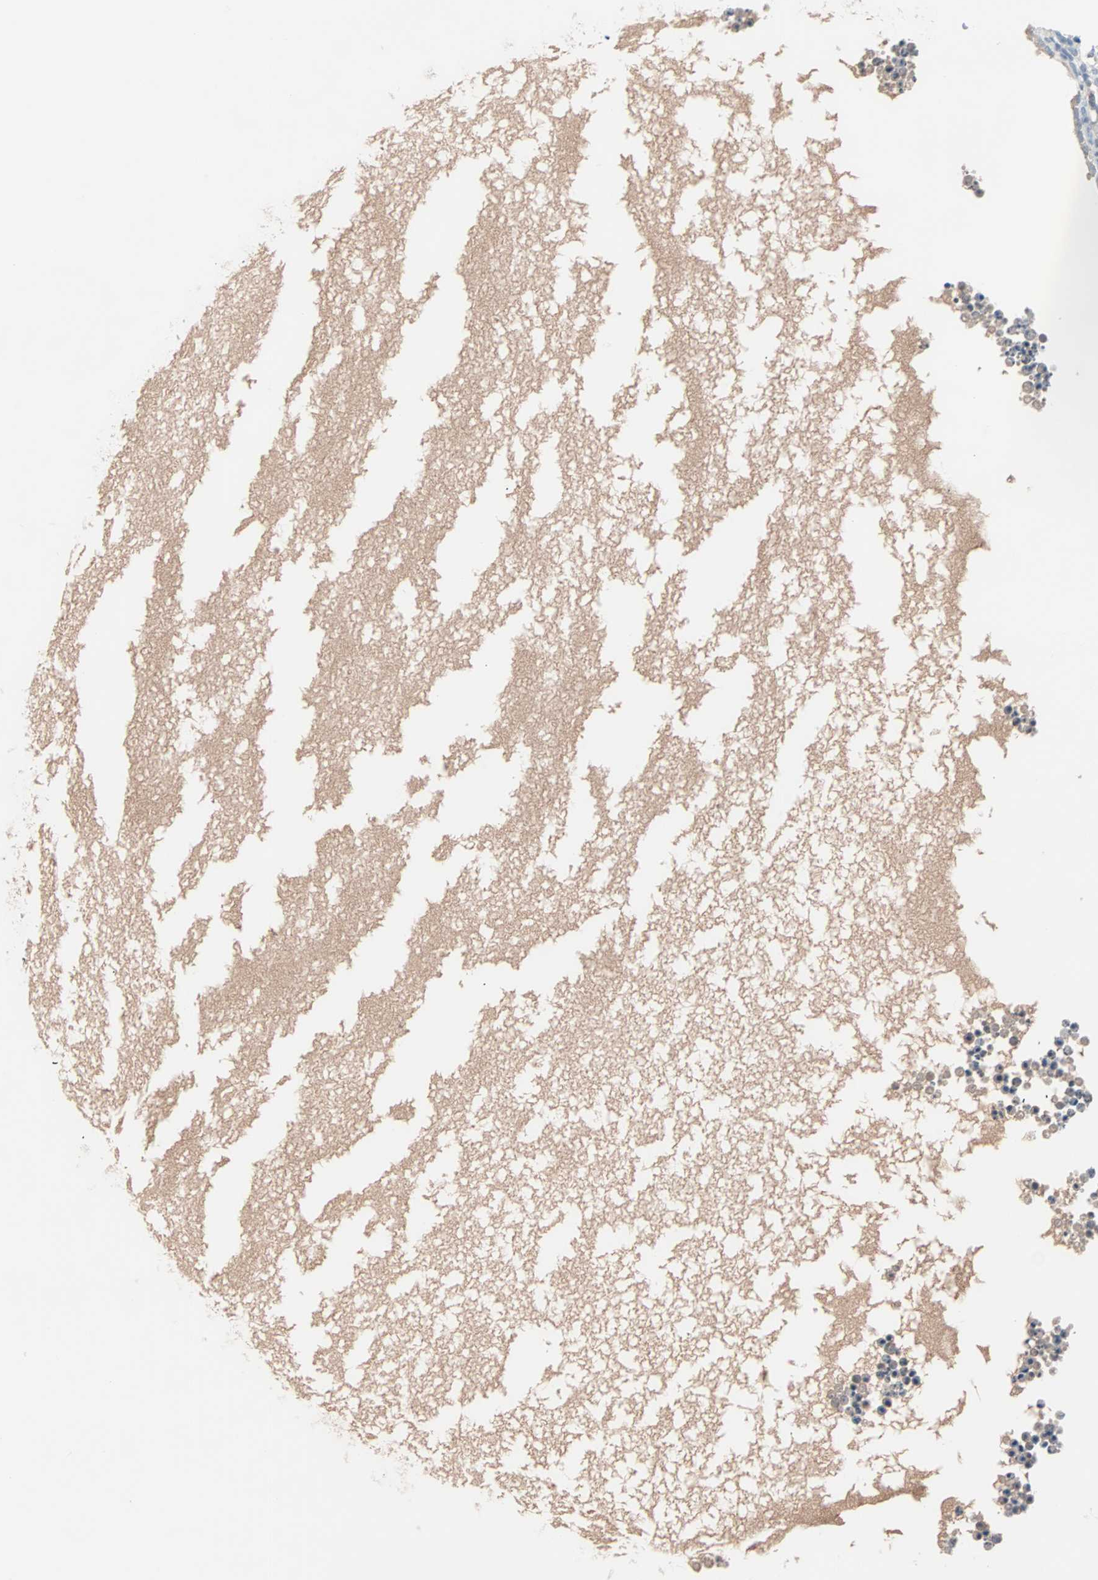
{"staining": {"intensity": "negative", "quantity": "none", "location": "none"}, "tissue": "ovary", "cell_type": "Ovarian stroma cells", "image_type": "normal", "snomed": [{"axis": "morphology", "description": "Normal tissue, NOS"}, {"axis": "topography", "description": "Ovary"}], "caption": "Ovarian stroma cells are negative for protein expression in normal human ovary. (DAB immunohistochemistry (IHC) visualized using brightfield microscopy, high magnification).", "gene": "CCNE2", "patient": {"sex": "female", "age": 35}}